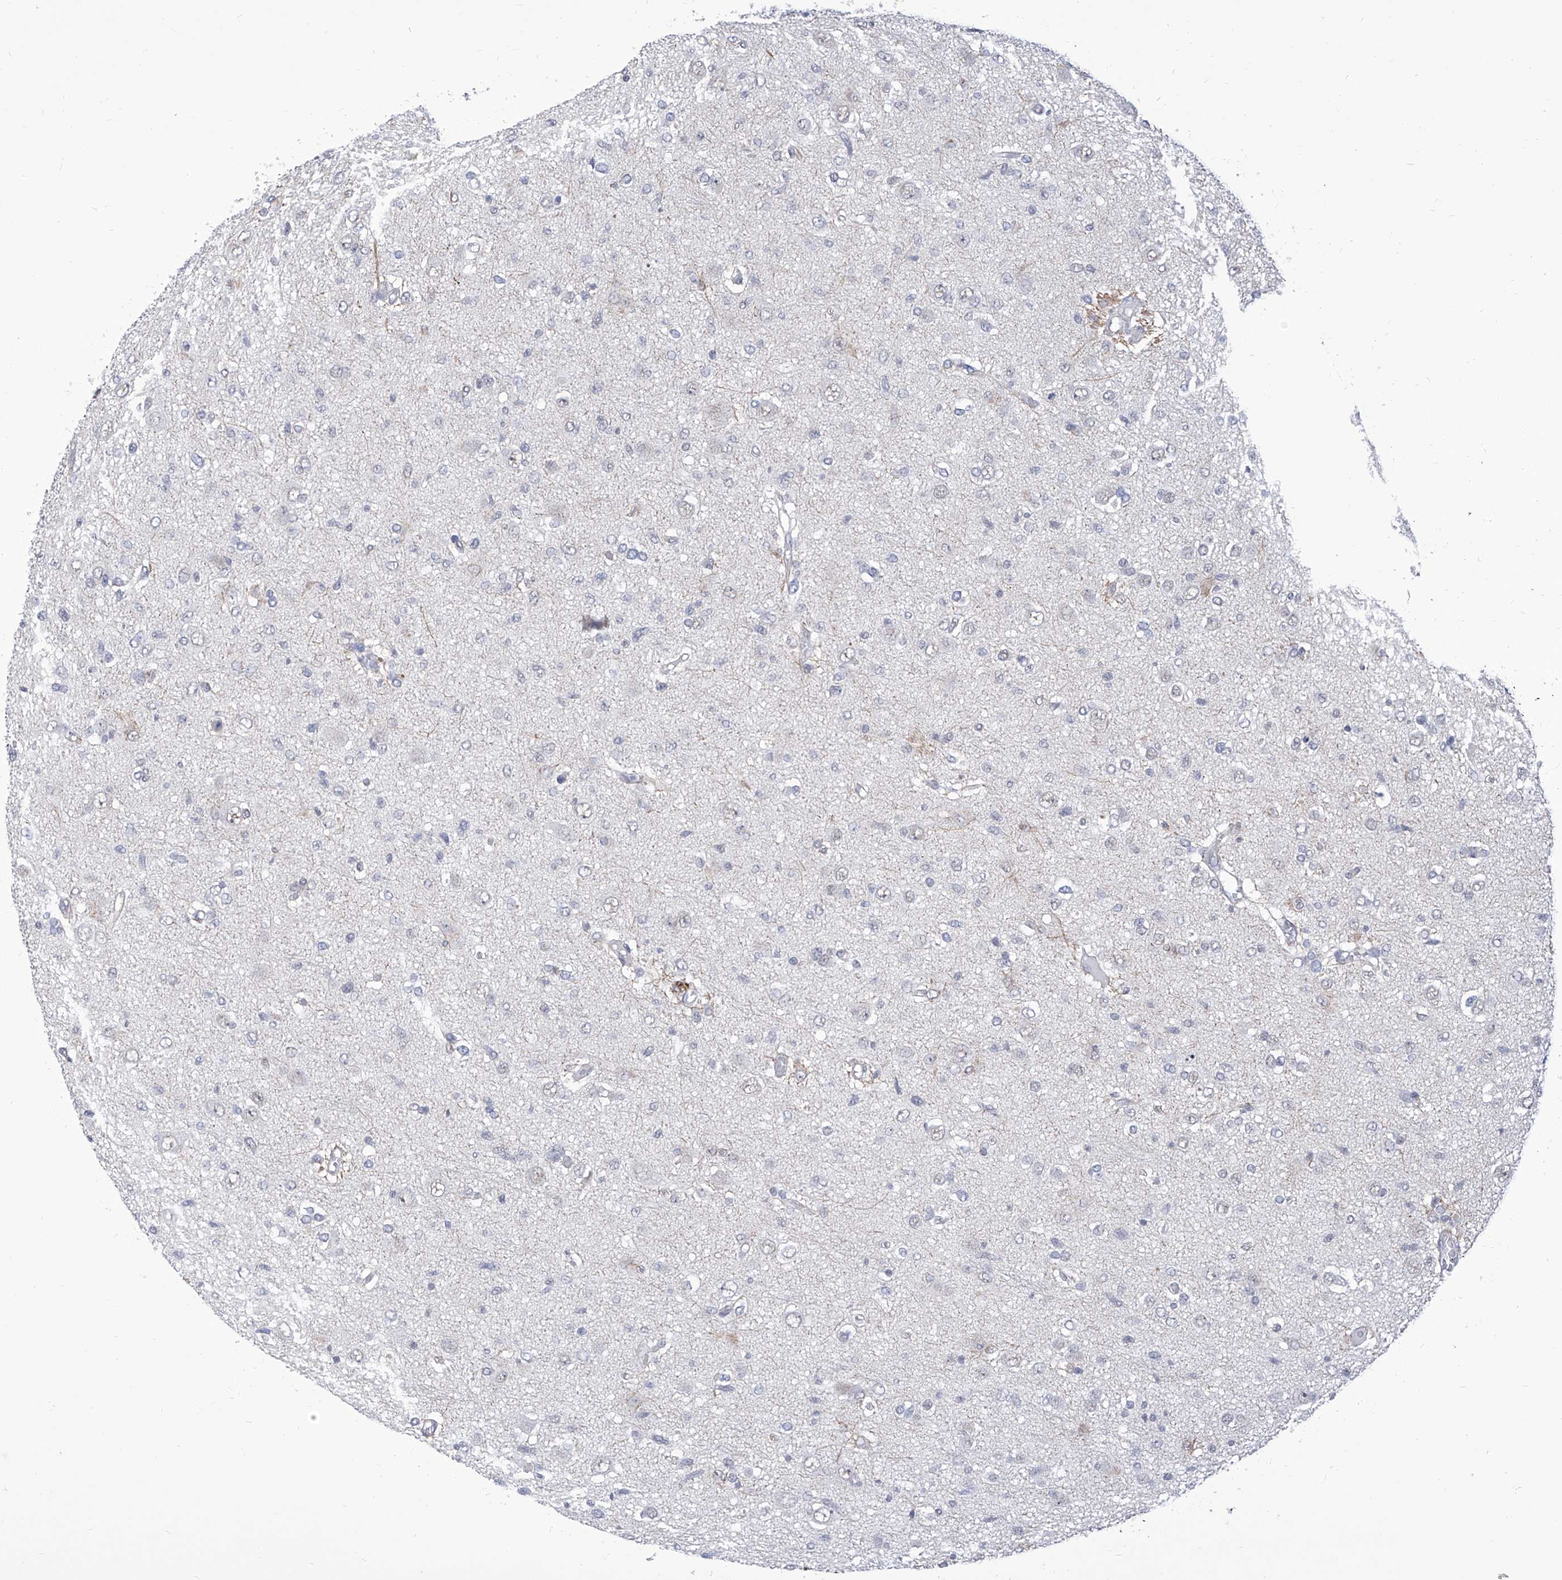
{"staining": {"intensity": "negative", "quantity": "none", "location": "none"}, "tissue": "glioma", "cell_type": "Tumor cells", "image_type": "cancer", "snomed": [{"axis": "morphology", "description": "Glioma, malignant, High grade"}, {"axis": "topography", "description": "Brain"}], "caption": "Tumor cells show no significant expression in high-grade glioma (malignant). The staining was performed using DAB (3,3'-diaminobenzidine) to visualize the protein expression in brown, while the nuclei were stained in blue with hematoxylin (Magnification: 20x).", "gene": "SART1", "patient": {"sex": "female", "age": 59}}